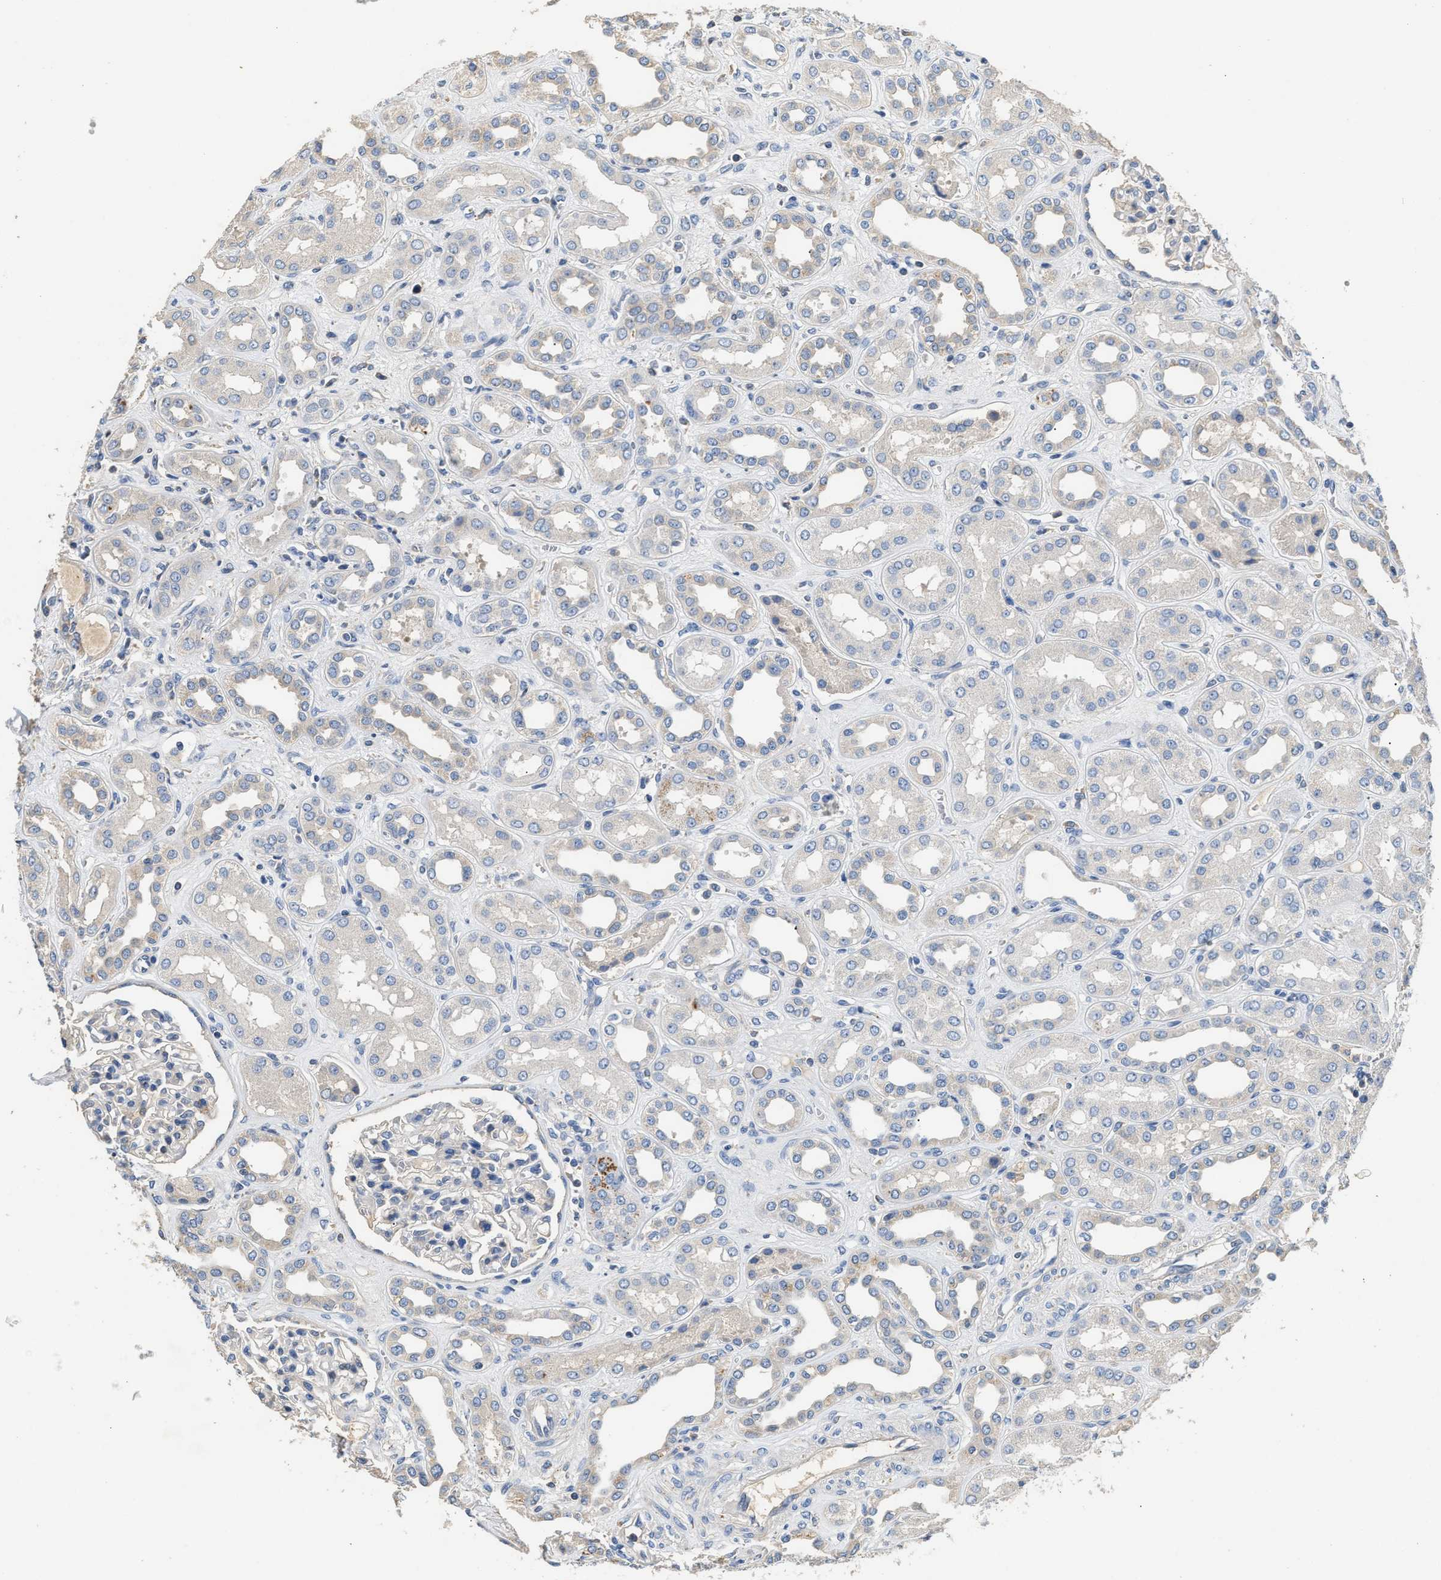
{"staining": {"intensity": "negative", "quantity": "none", "location": "none"}, "tissue": "kidney", "cell_type": "Cells in glomeruli", "image_type": "normal", "snomed": [{"axis": "morphology", "description": "Normal tissue, NOS"}, {"axis": "topography", "description": "Kidney"}], "caption": "This is an immunohistochemistry image of benign human kidney. There is no positivity in cells in glomeruli.", "gene": "IL17RC", "patient": {"sex": "male", "age": 59}}